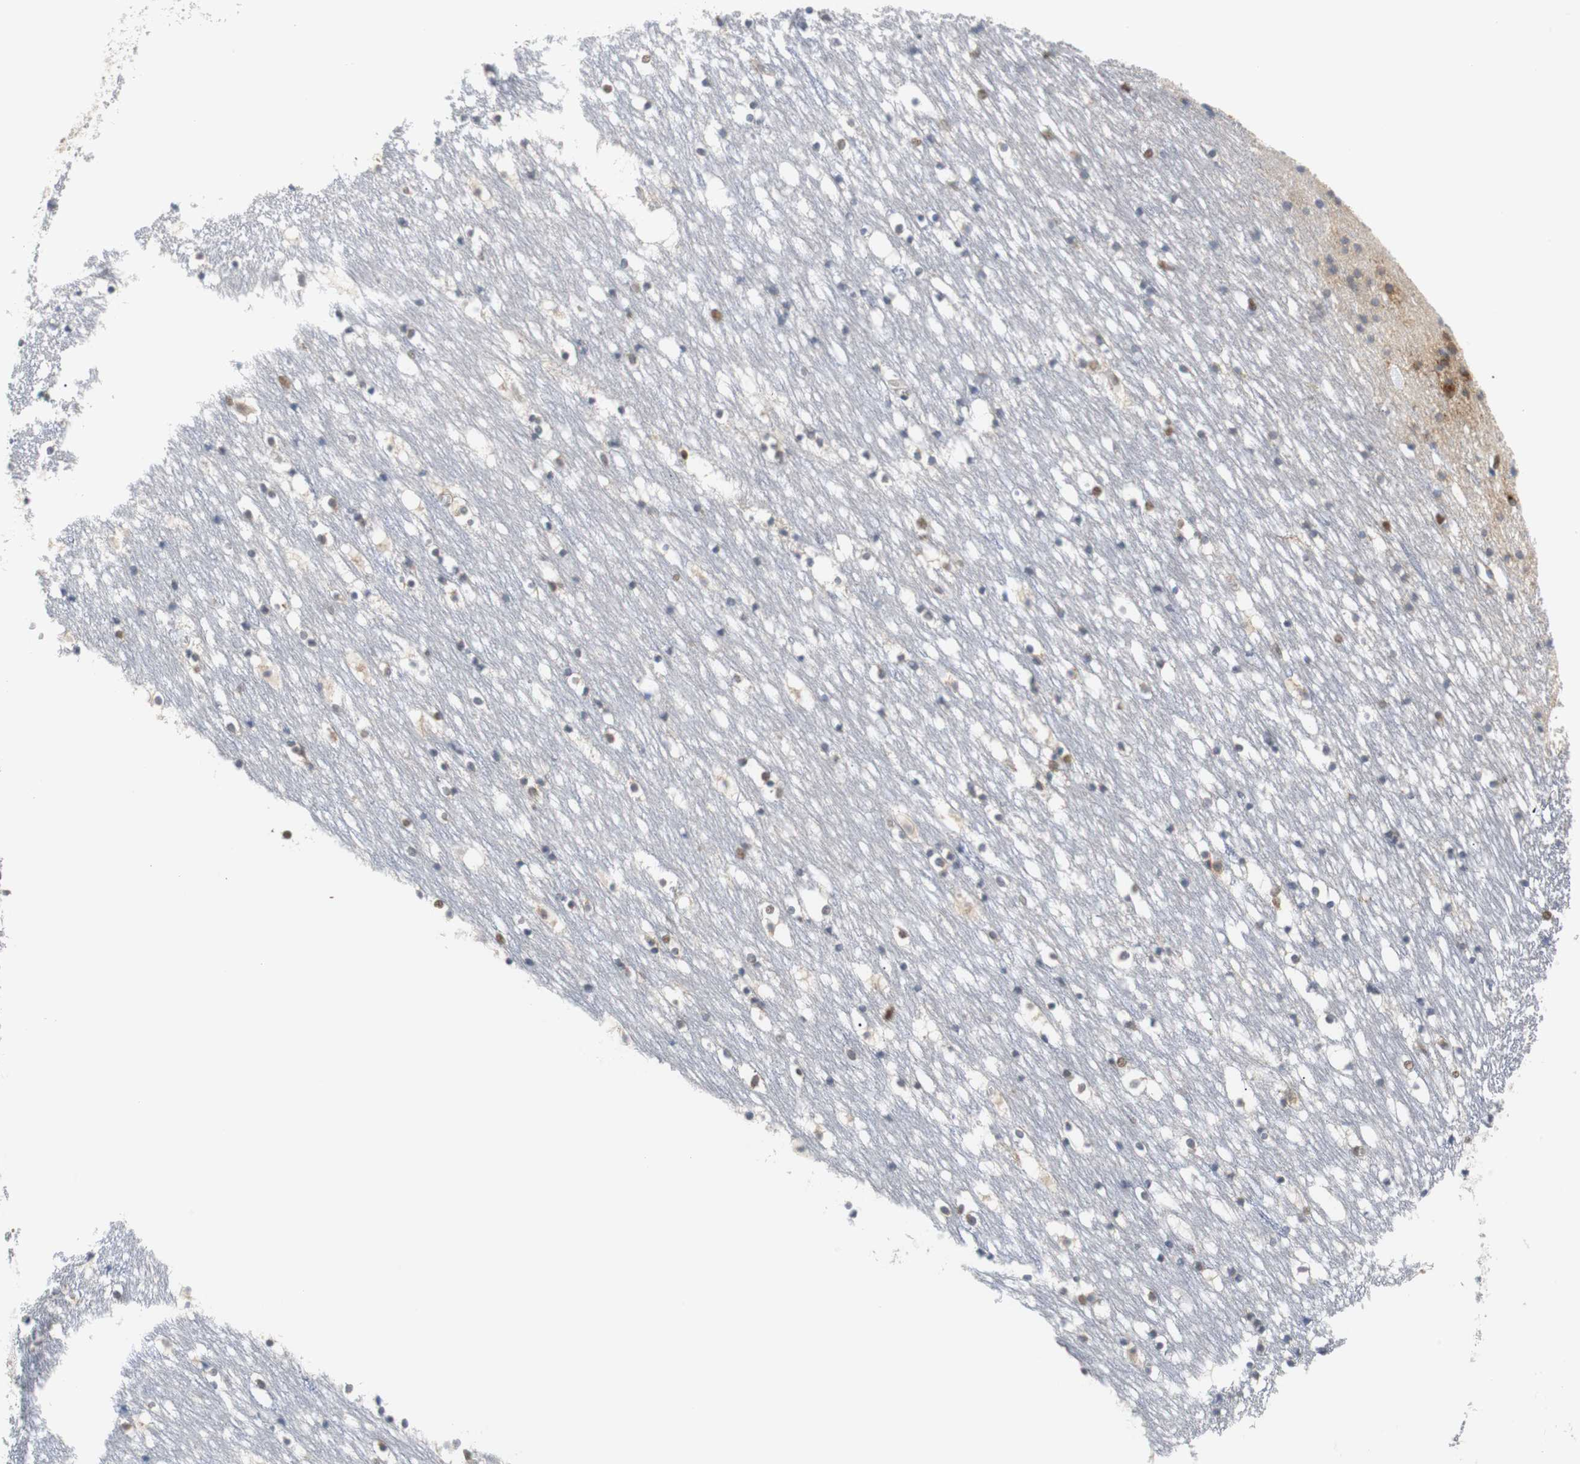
{"staining": {"intensity": "moderate", "quantity": "25%-75%", "location": "nuclear"}, "tissue": "caudate", "cell_type": "Glial cells", "image_type": "normal", "snomed": [{"axis": "morphology", "description": "Normal tissue, NOS"}, {"axis": "topography", "description": "Lateral ventricle wall"}], "caption": "Immunohistochemistry photomicrograph of unremarkable caudate: caudate stained using immunohistochemistry displays medium levels of moderate protein expression localized specifically in the nuclear of glial cells, appearing as a nuclear brown color.", "gene": "SIRT1", "patient": {"sex": "male", "age": 45}}